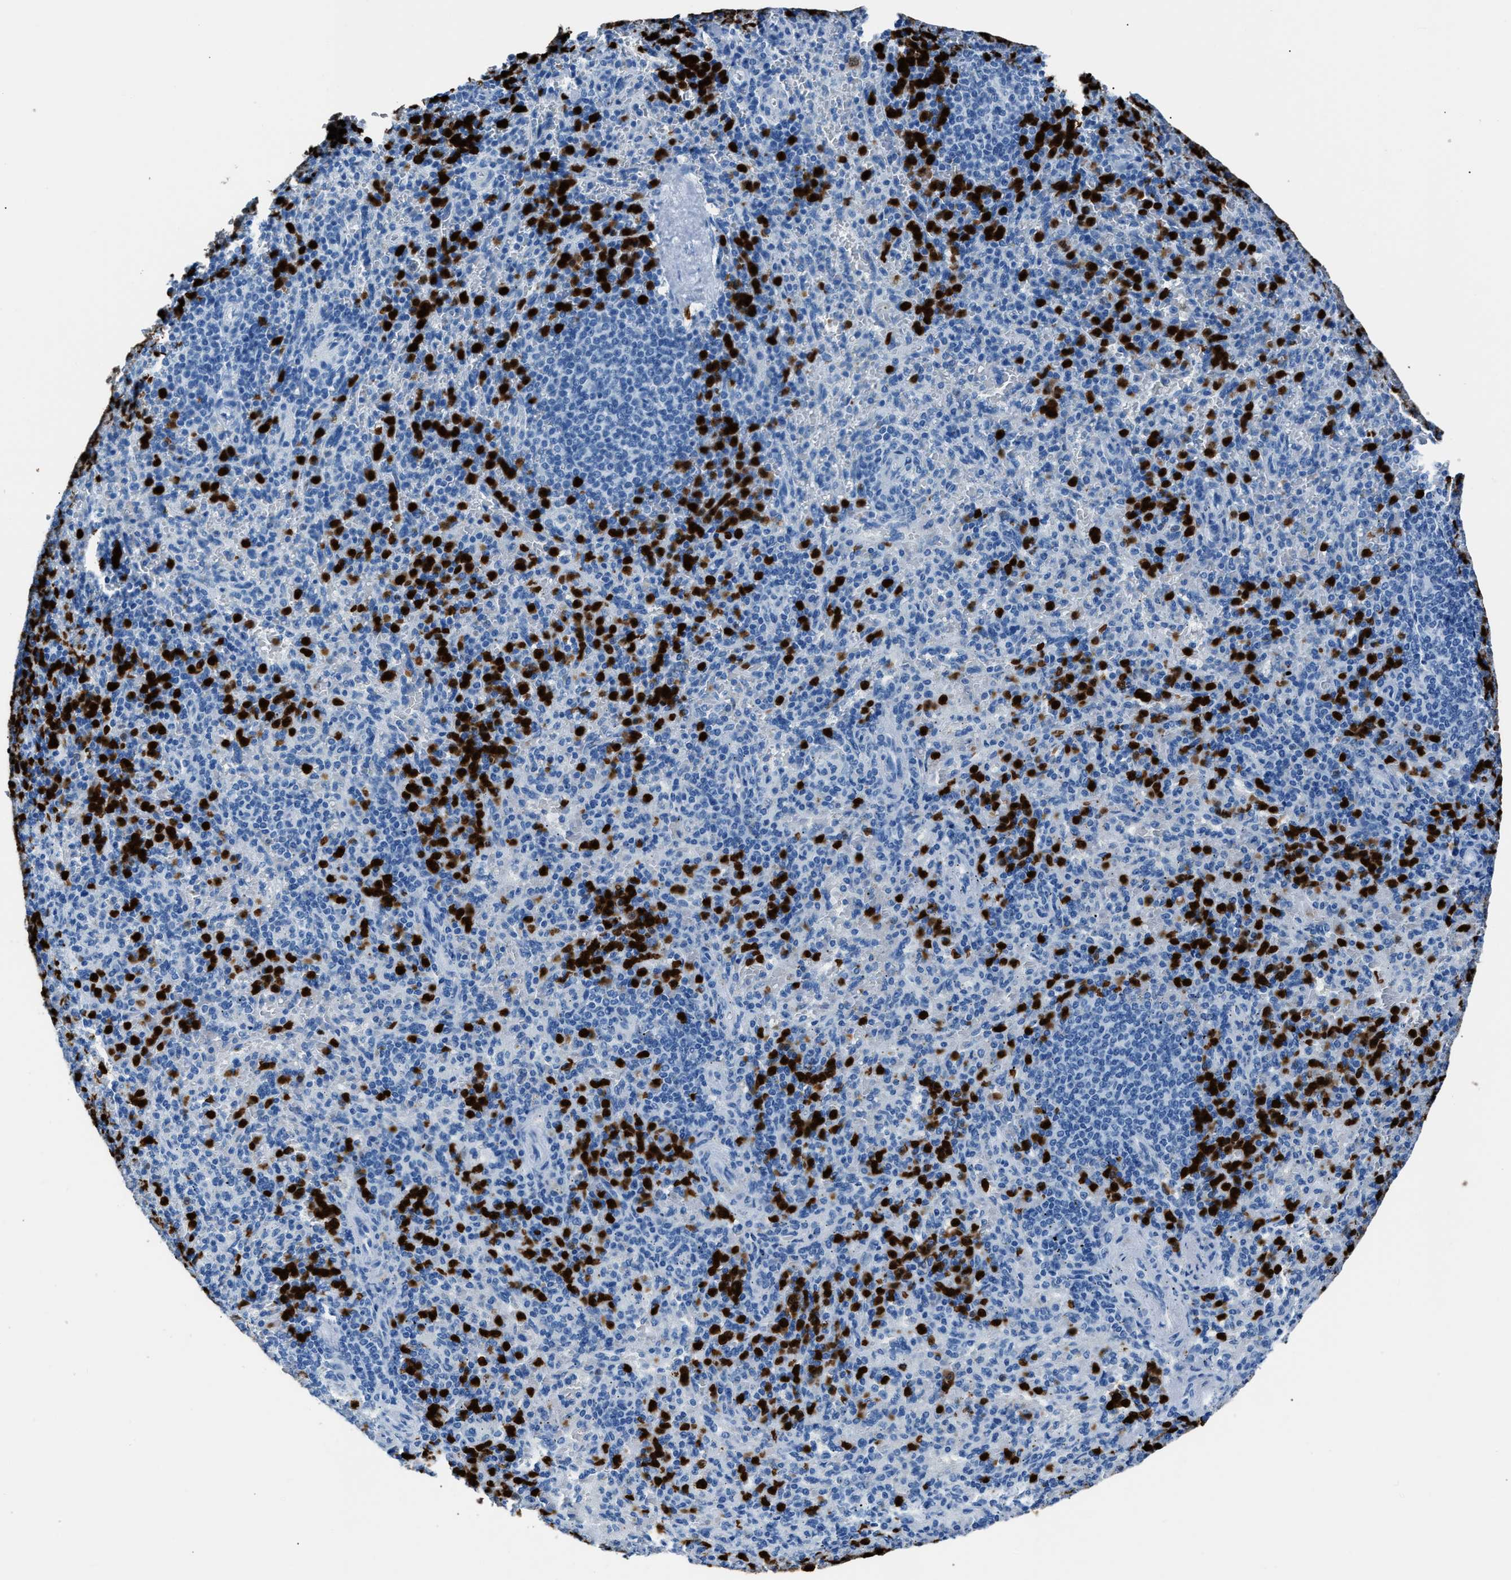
{"staining": {"intensity": "strong", "quantity": "25%-75%", "location": "nuclear"}, "tissue": "spleen", "cell_type": "Cells in red pulp", "image_type": "normal", "snomed": [{"axis": "morphology", "description": "Normal tissue, NOS"}, {"axis": "topography", "description": "Spleen"}], "caption": "Immunohistochemistry (DAB (3,3'-diaminobenzidine)) staining of benign human spleen demonstrates strong nuclear protein positivity in approximately 25%-75% of cells in red pulp.", "gene": "S100P", "patient": {"sex": "female", "age": 74}}